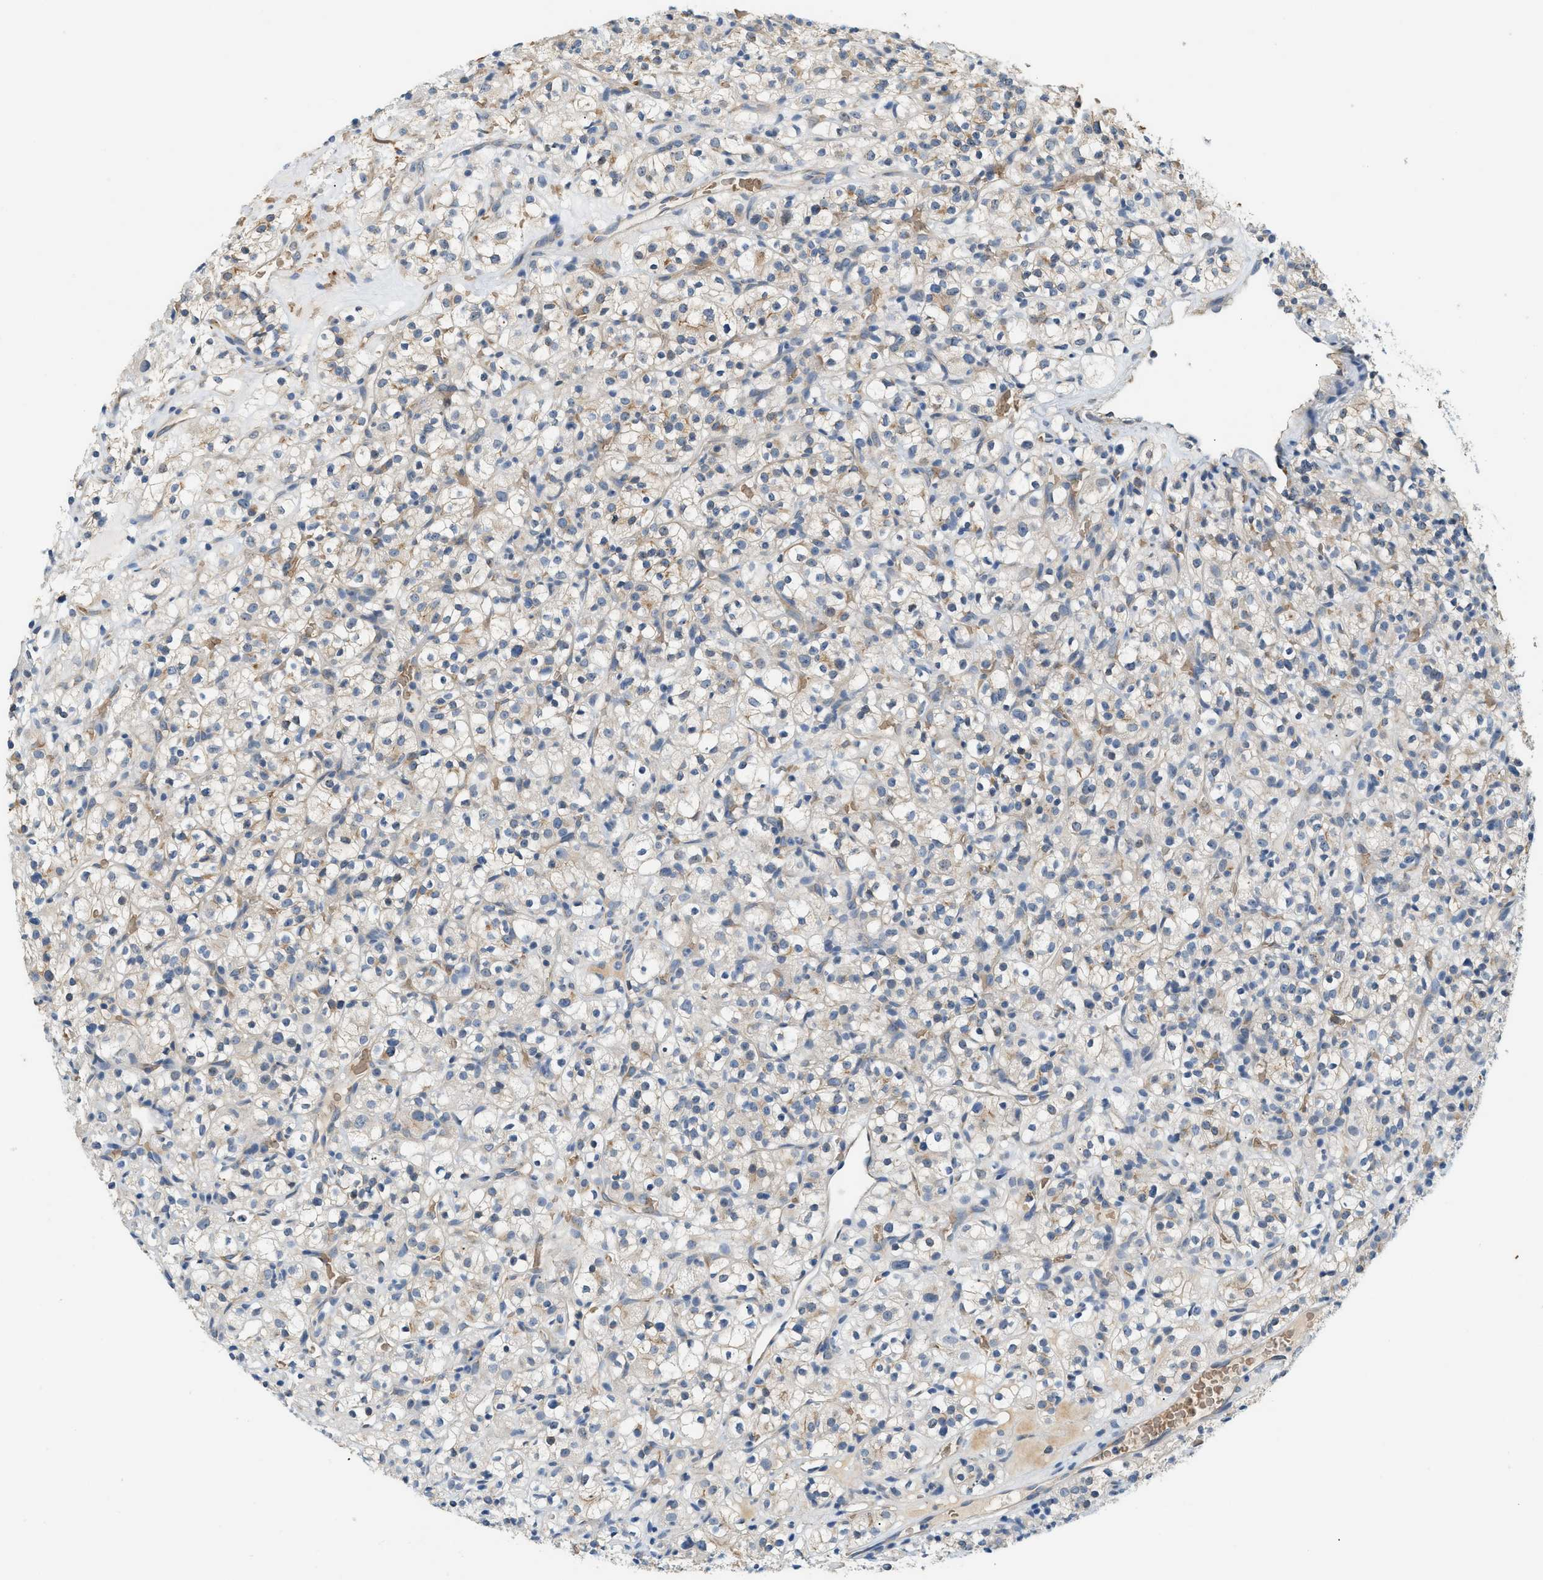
{"staining": {"intensity": "weak", "quantity": "25%-75%", "location": "cytoplasmic/membranous"}, "tissue": "renal cancer", "cell_type": "Tumor cells", "image_type": "cancer", "snomed": [{"axis": "morphology", "description": "Normal tissue, NOS"}, {"axis": "morphology", "description": "Adenocarcinoma, NOS"}, {"axis": "topography", "description": "Kidney"}], "caption": "Immunohistochemical staining of human adenocarcinoma (renal) displays weak cytoplasmic/membranous protein expression in approximately 25%-75% of tumor cells.", "gene": "CYTH2", "patient": {"sex": "female", "age": 72}}